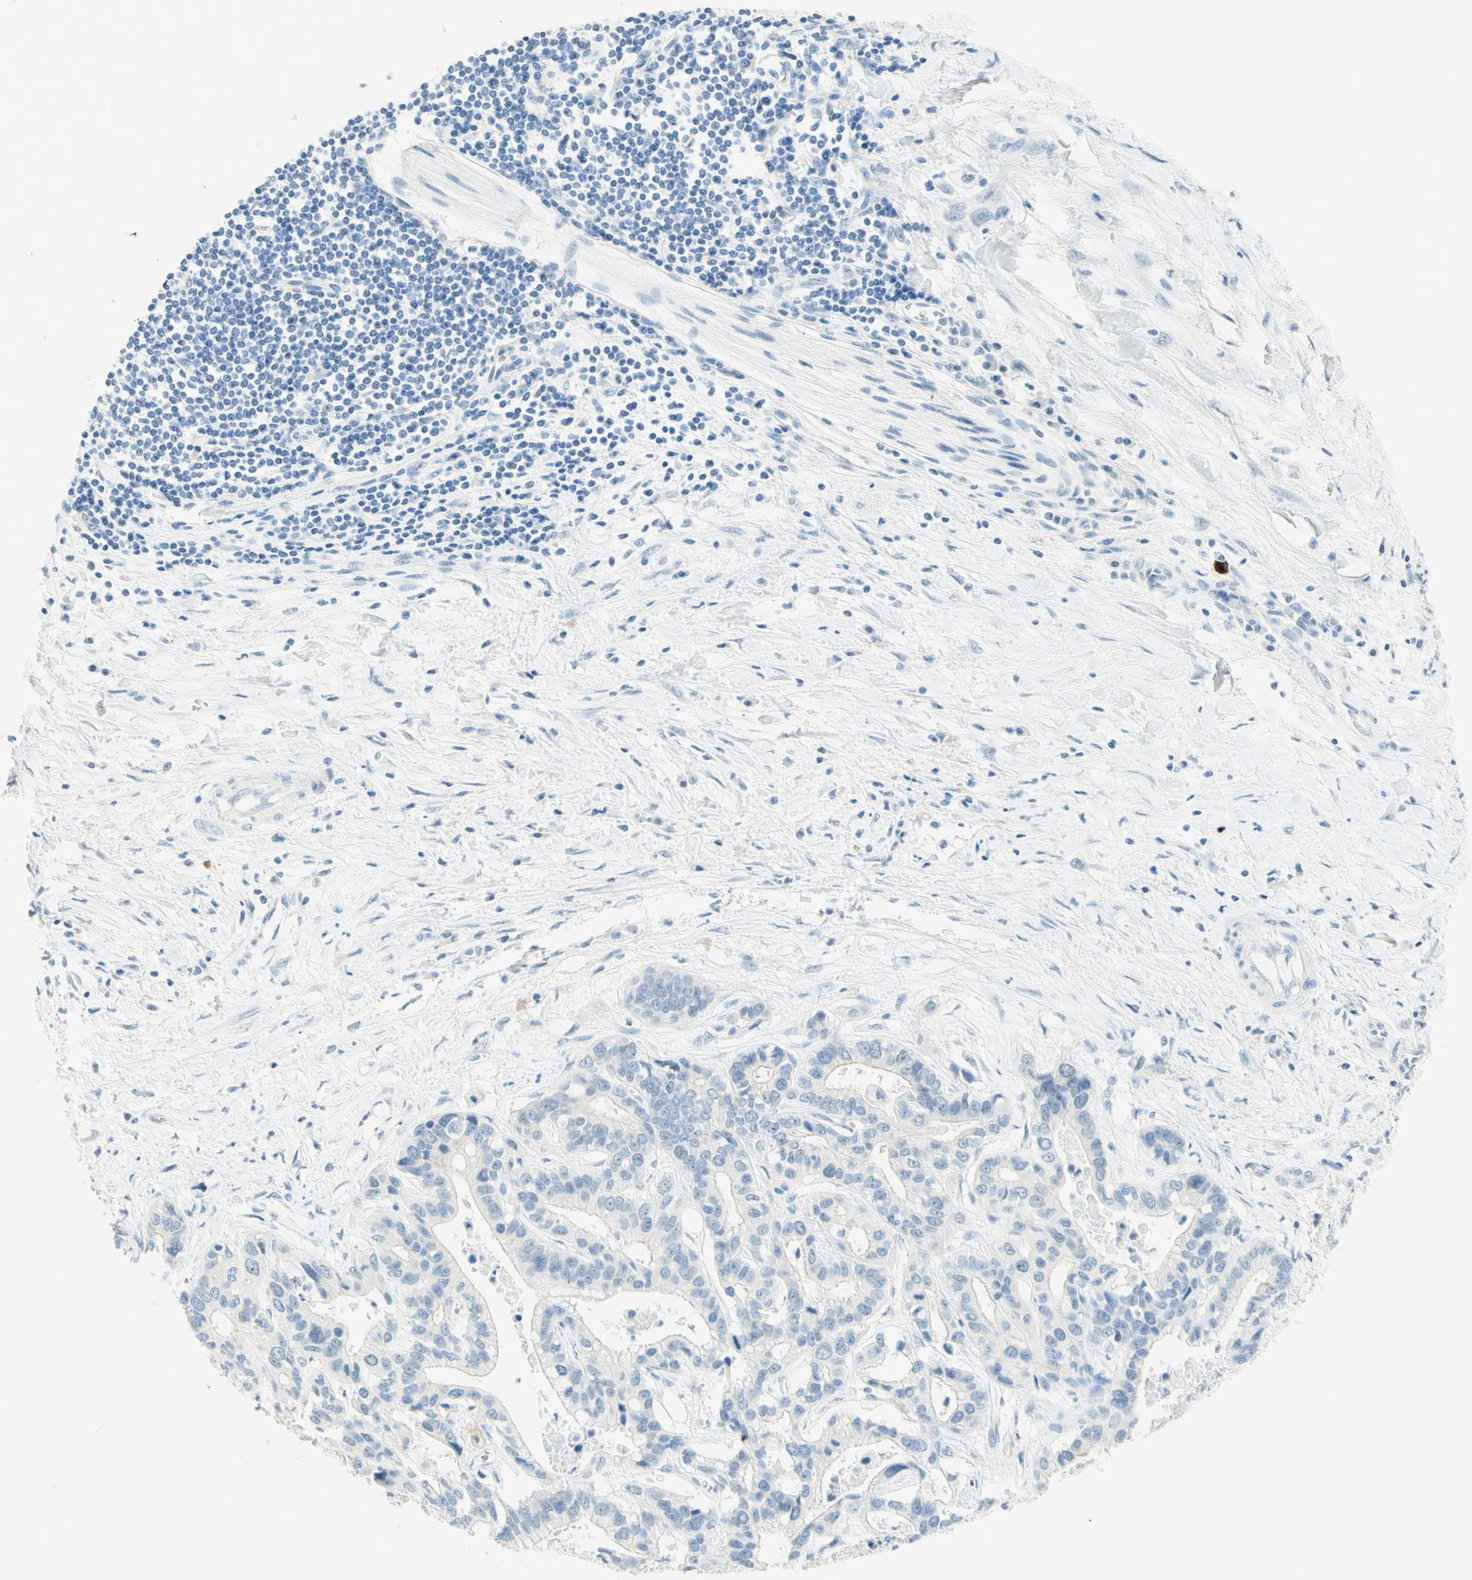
{"staining": {"intensity": "negative", "quantity": "none", "location": "none"}, "tissue": "liver cancer", "cell_type": "Tumor cells", "image_type": "cancer", "snomed": [{"axis": "morphology", "description": "Cholangiocarcinoma"}, {"axis": "topography", "description": "Liver"}], "caption": "High magnification brightfield microscopy of liver cancer (cholangiocarcinoma) stained with DAB (3,3'-diaminobenzidine) (brown) and counterstained with hematoxylin (blue): tumor cells show no significant expression.", "gene": "TMEM132D", "patient": {"sex": "female", "age": 65}}